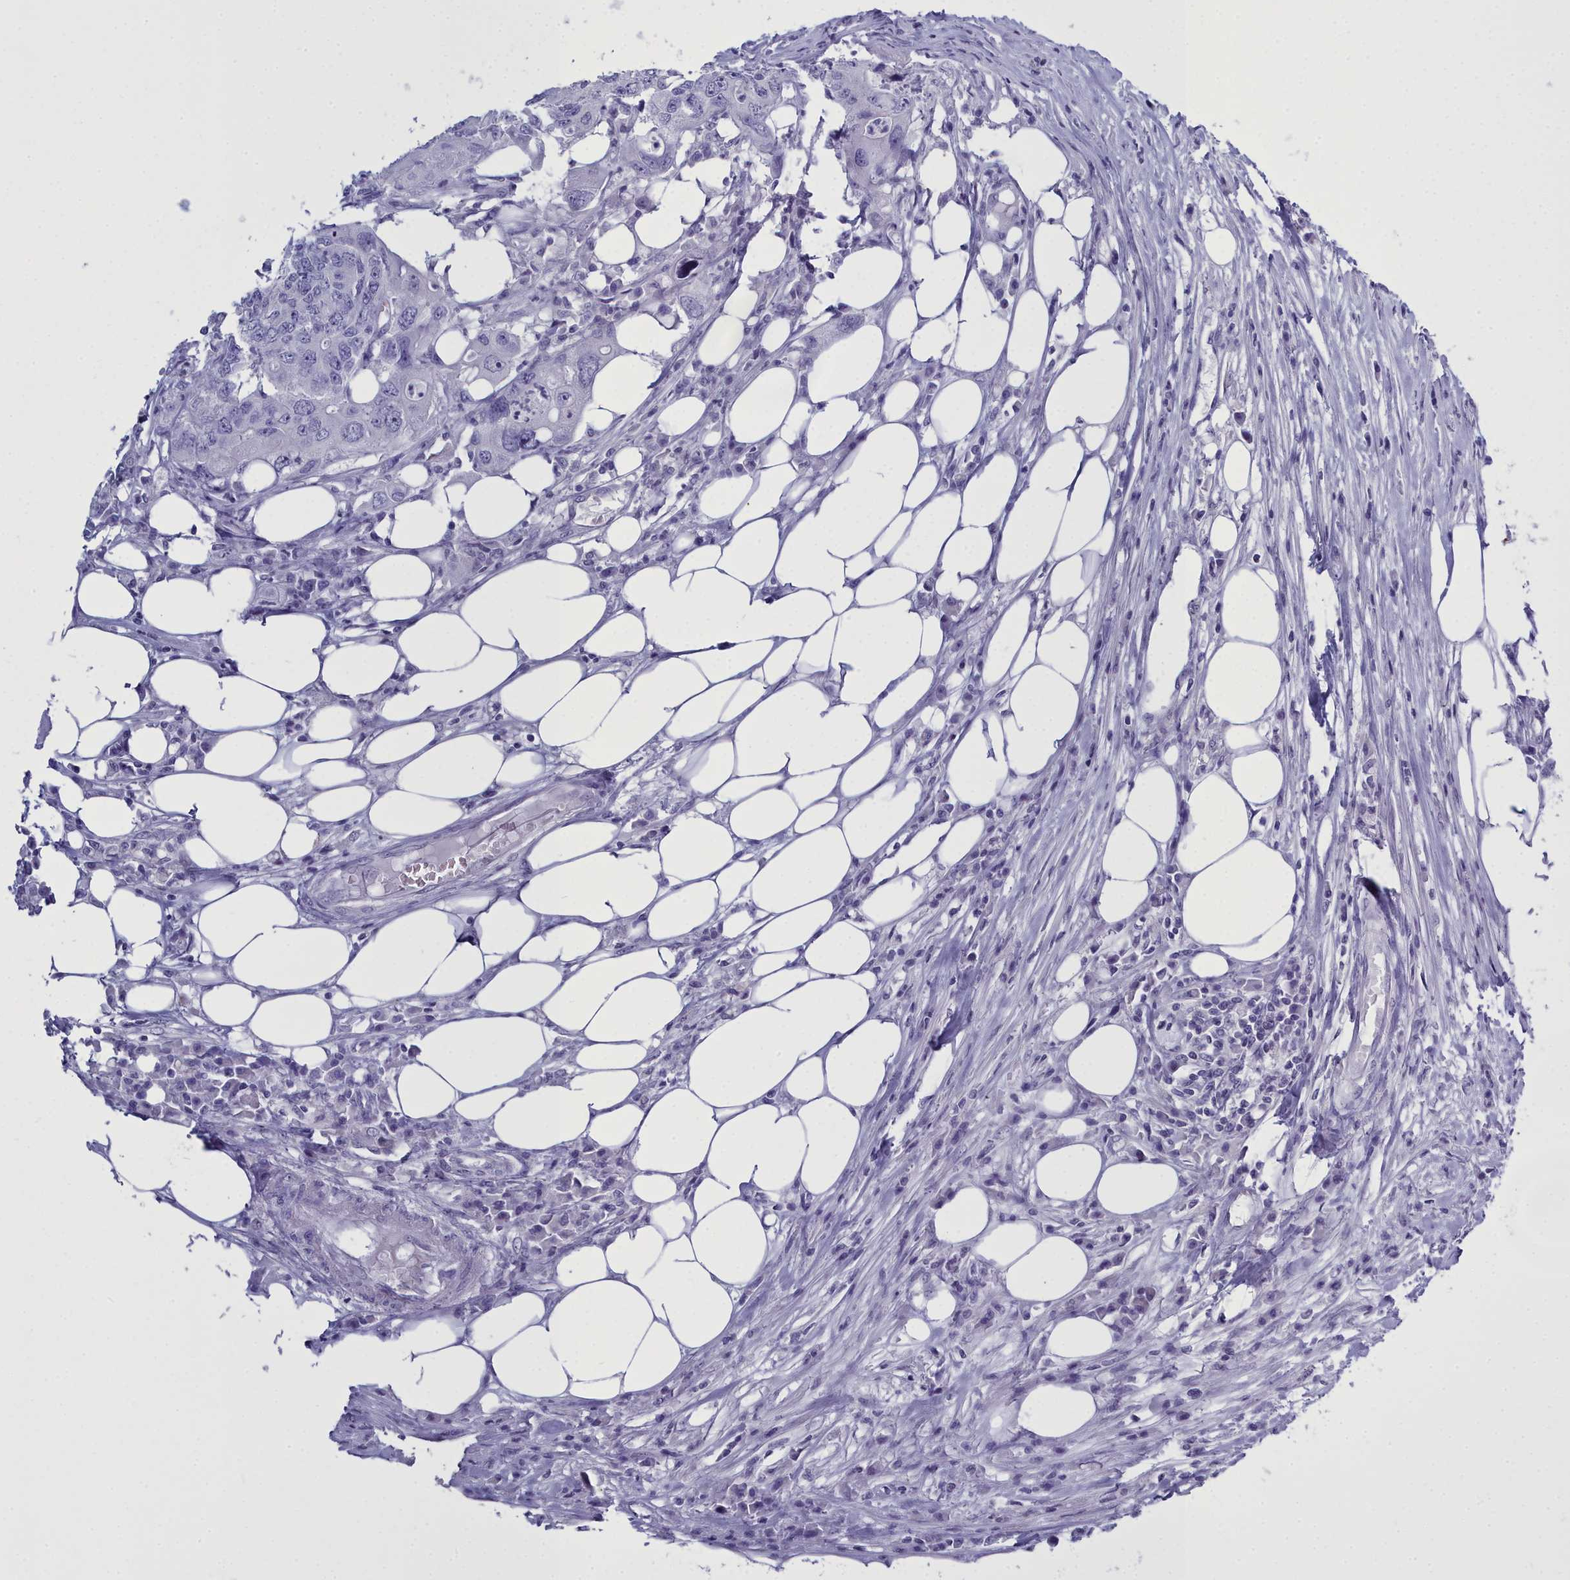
{"staining": {"intensity": "negative", "quantity": "none", "location": "none"}, "tissue": "colorectal cancer", "cell_type": "Tumor cells", "image_type": "cancer", "snomed": [{"axis": "morphology", "description": "Adenocarcinoma, NOS"}, {"axis": "topography", "description": "Colon"}], "caption": "Tumor cells show no significant protein staining in colorectal cancer. (DAB immunohistochemistry visualized using brightfield microscopy, high magnification).", "gene": "MAP6", "patient": {"sex": "male", "age": 71}}